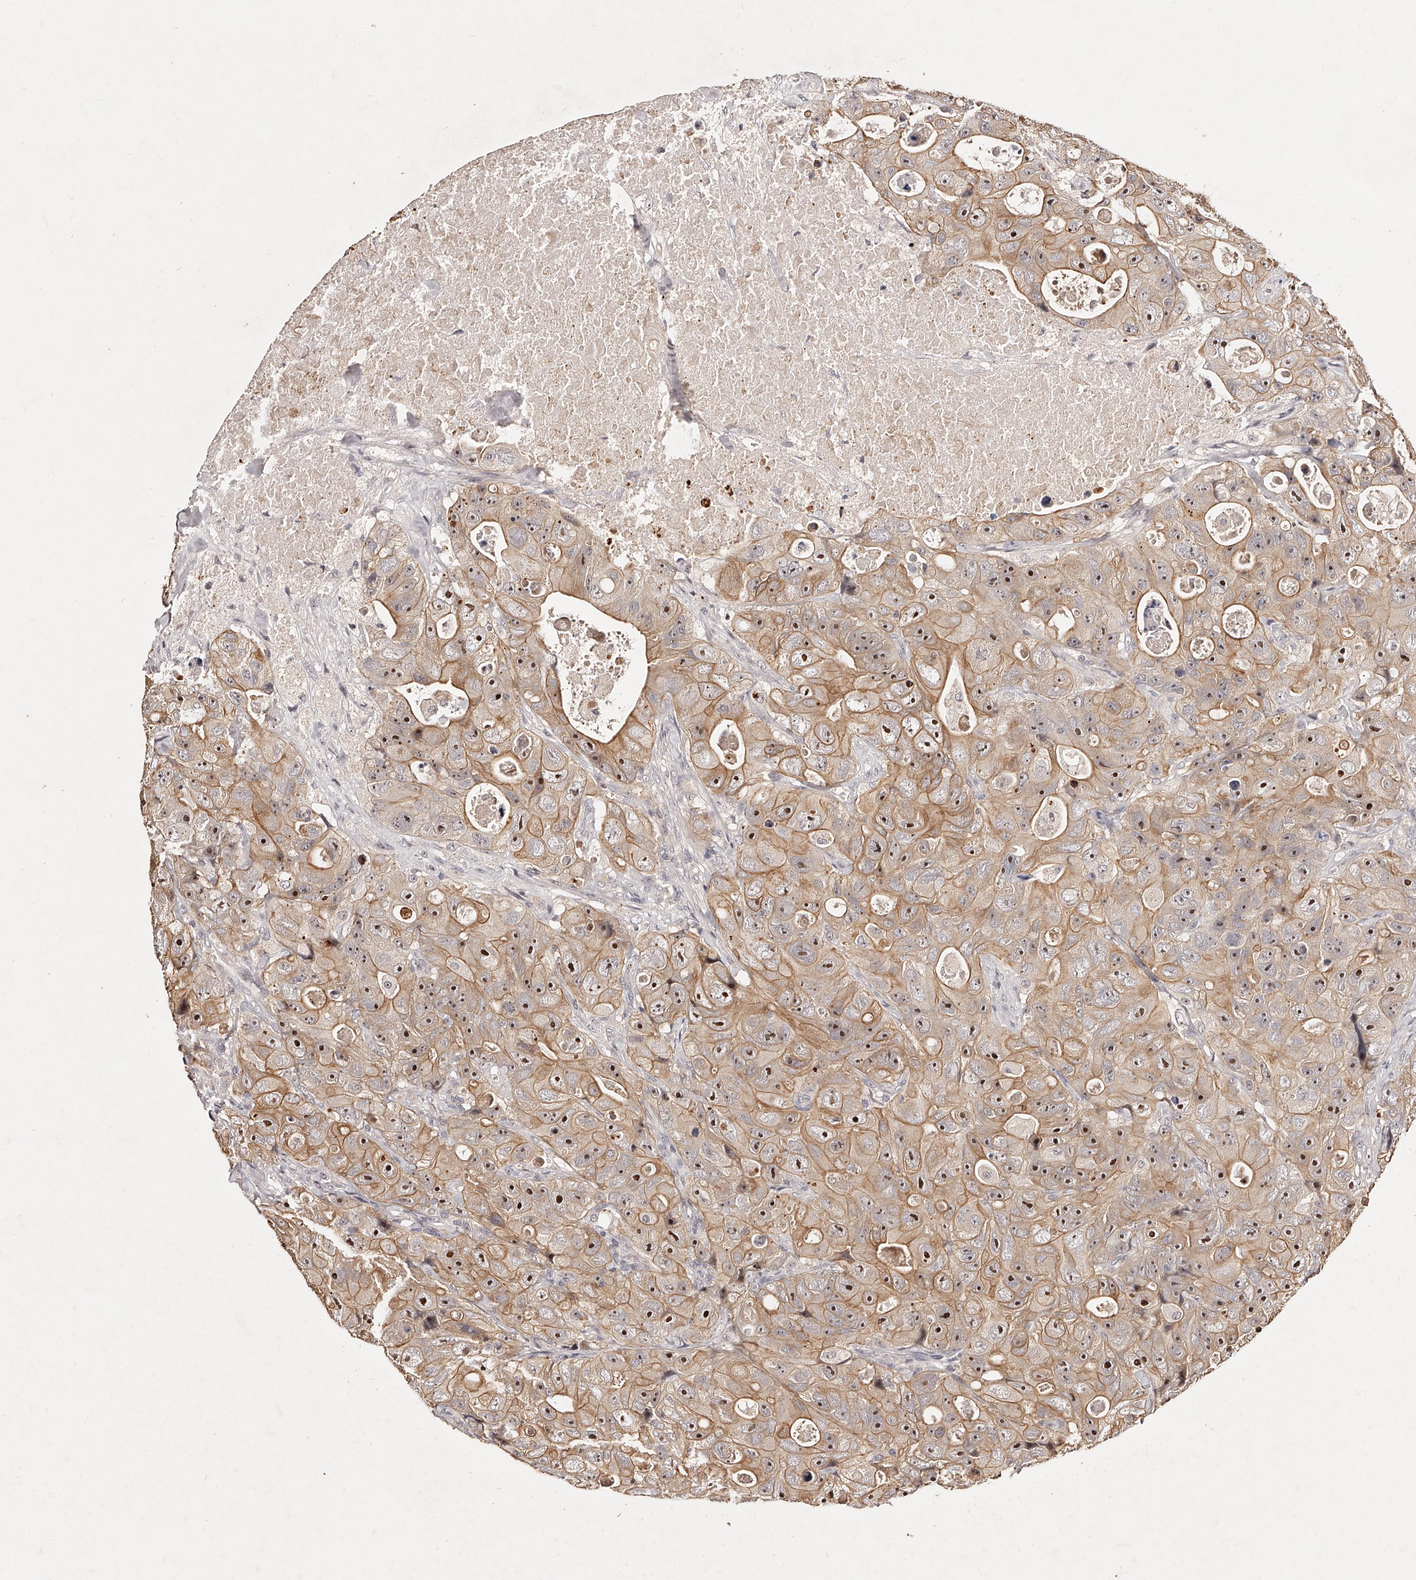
{"staining": {"intensity": "moderate", "quantity": ">75%", "location": "cytoplasmic/membranous,nuclear"}, "tissue": "colorectal cancer", "cell_type": "Tumor cells", "image_type": "cancer", "snomed": [{"axis": "morphology", "description": "Adenocarcinoma, NOS"}, {"axis": "topography", "description": "Colon"}], "caption": "IHC of adenocarcinoma (colorectal) demonstrates medium levels of moderate cytoplasmic/membranous and nuclear staining in about >75% of tumor cells.", "gene": "PHACTR1", "patient": {"sex": "female", "age": 46}}